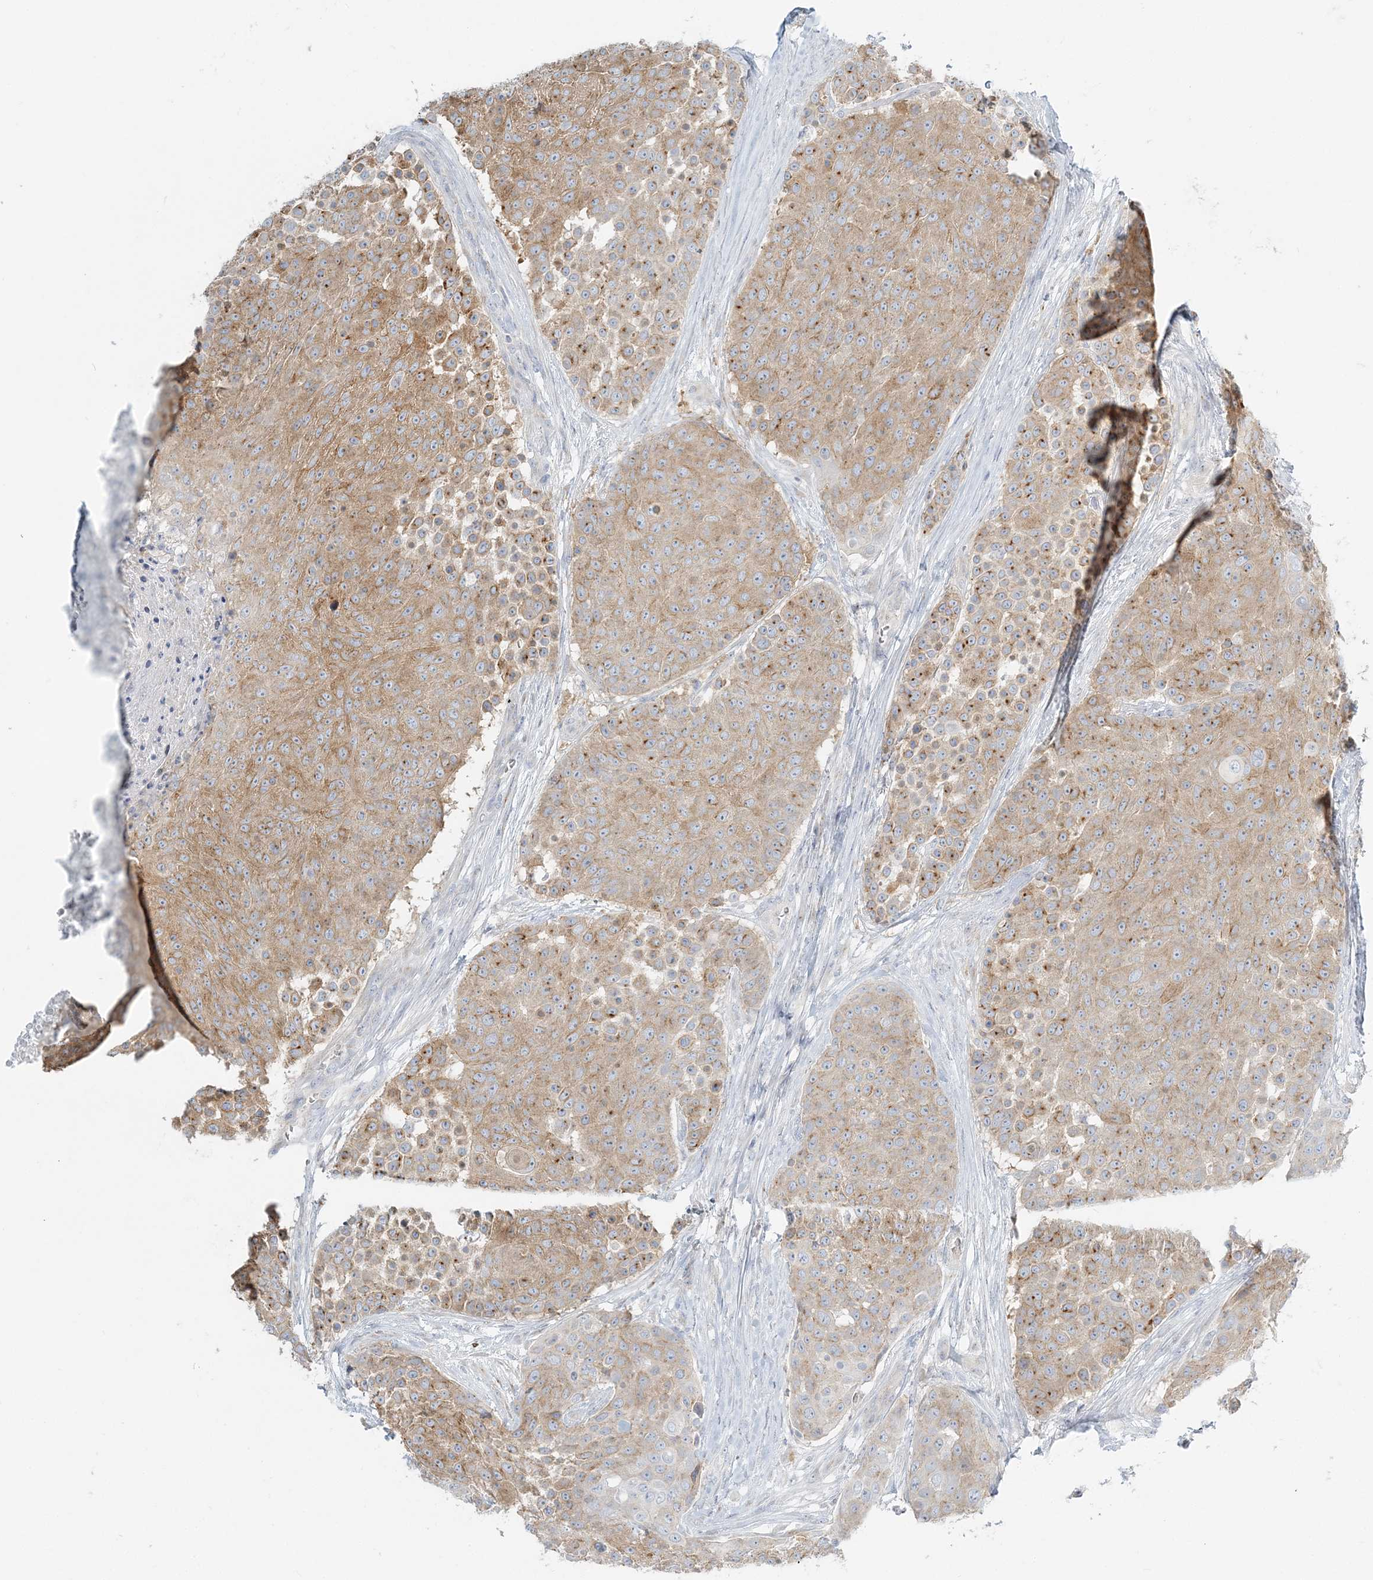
{"staining": {"intensity": "moderate", "quantity": ">75%", "location": "cytoplasmic/membranous"}, "tissue": "urothelial cancer", "cell_type": "Tumor cells", "image_type": "cancer", "snomed": [{"axis": "morphology", "description": "Urothelial carcinoma, High grade"}, {"axis": "topography", "description": "Urinary bladder"}], "caption": "A micrograph of human high-grade urothelial carcinoma stained for a protein exhibits moderate cytoplasmic/membranous brown staining in tumor cells.", "gene": "NAA11", "patient": {"sex": "female", "age": 63}}